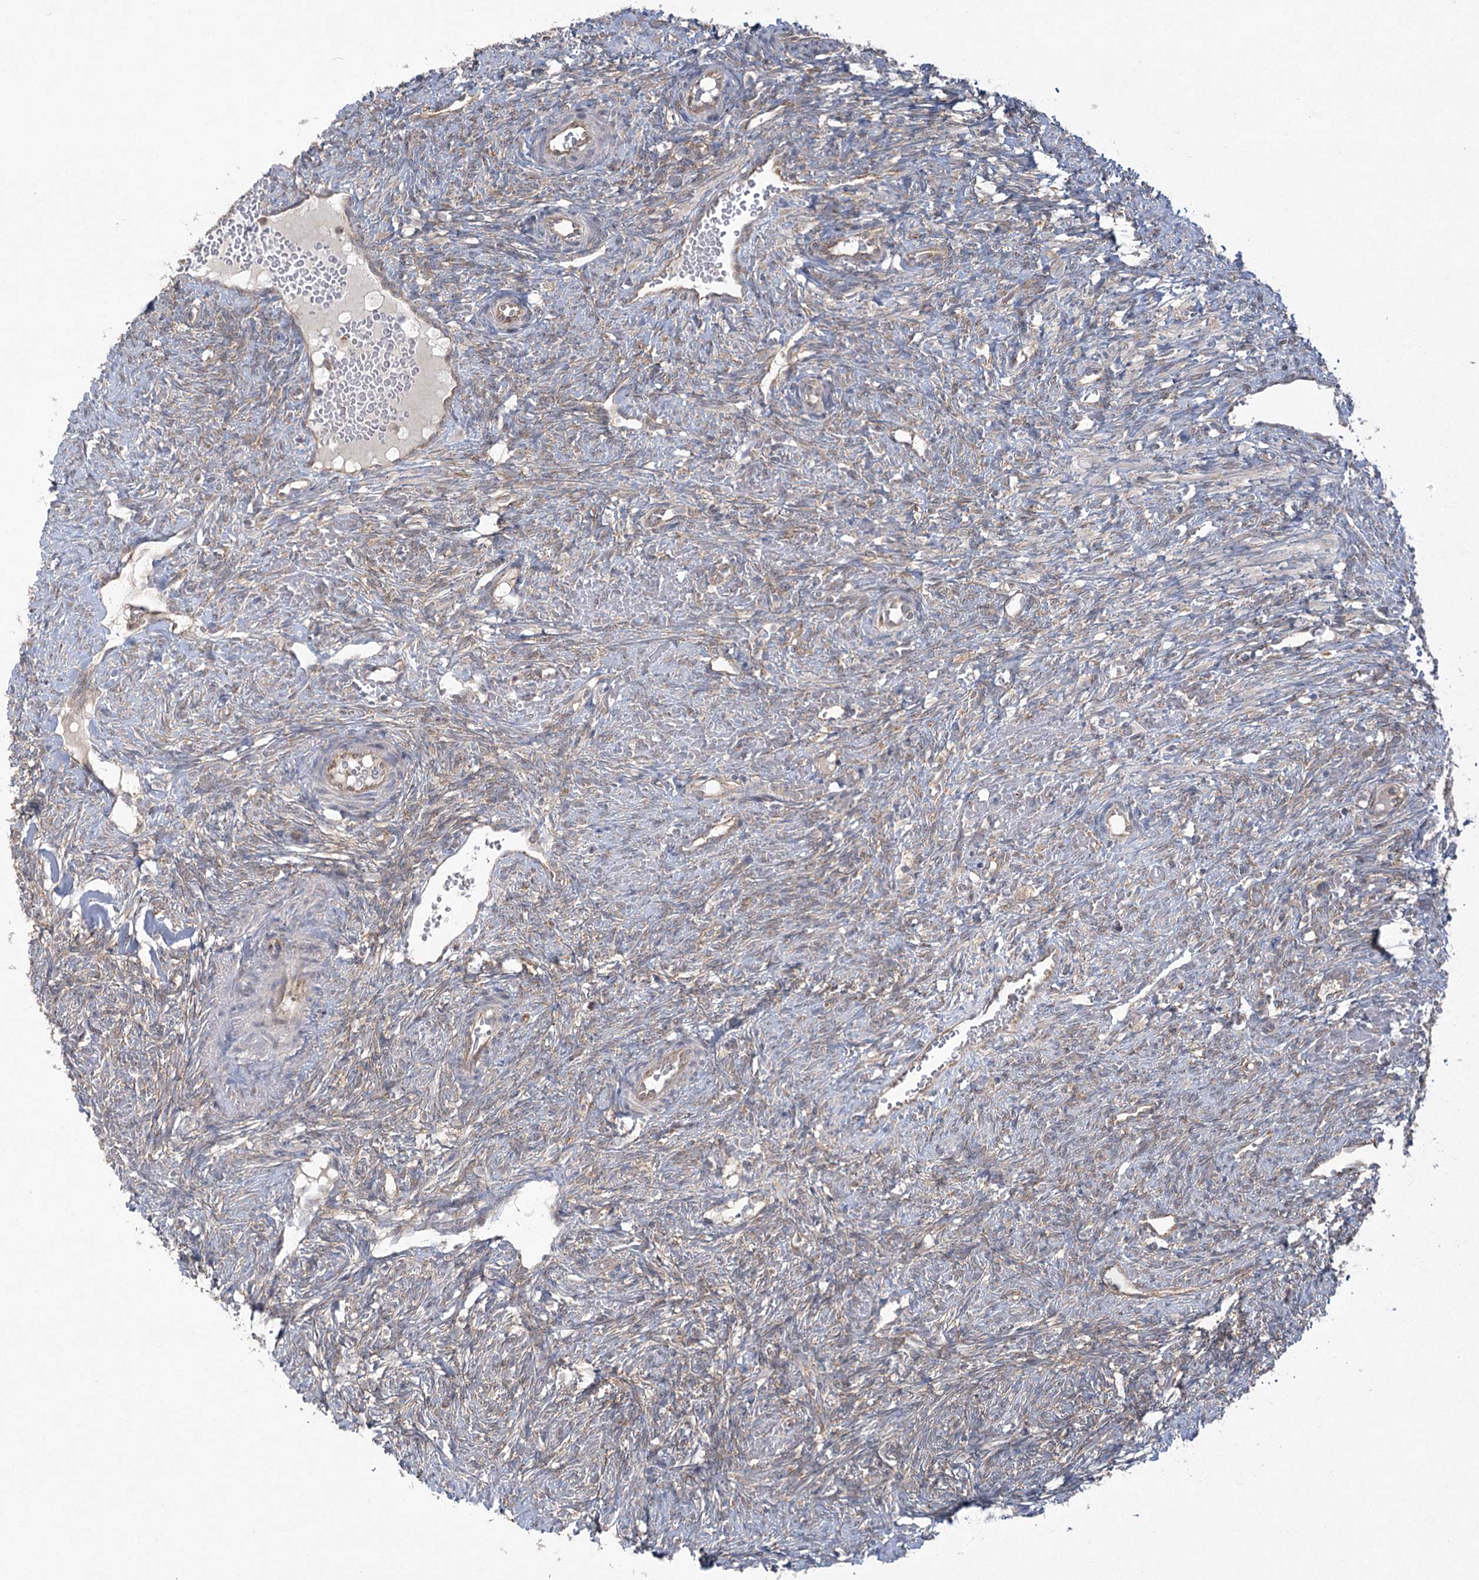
{"staining": {"intensity": "moderate", "quantity": ">75%", "location": "cytoplasmic/membranous"}, "tissue": "ovary", "cell_type": "Follicle cells", "image_type": "normal", "snomed": [{"axis": "morphology", "description": "Normal tissue, NOS"}, {"axis": "topography", "description": "Ovary"}], "caption": "IHC micrograph of benign ovary: ovary stained using immunohistochemistry (IHC) displays medium levels of moderate protein expression localized specifically in the cytoplasmic/membranous of follicle cells, appearing as a cytoplasmic/membranous brown color.", "gene": "EIF3A", "patient": {"sex": "female", "age": 41}}